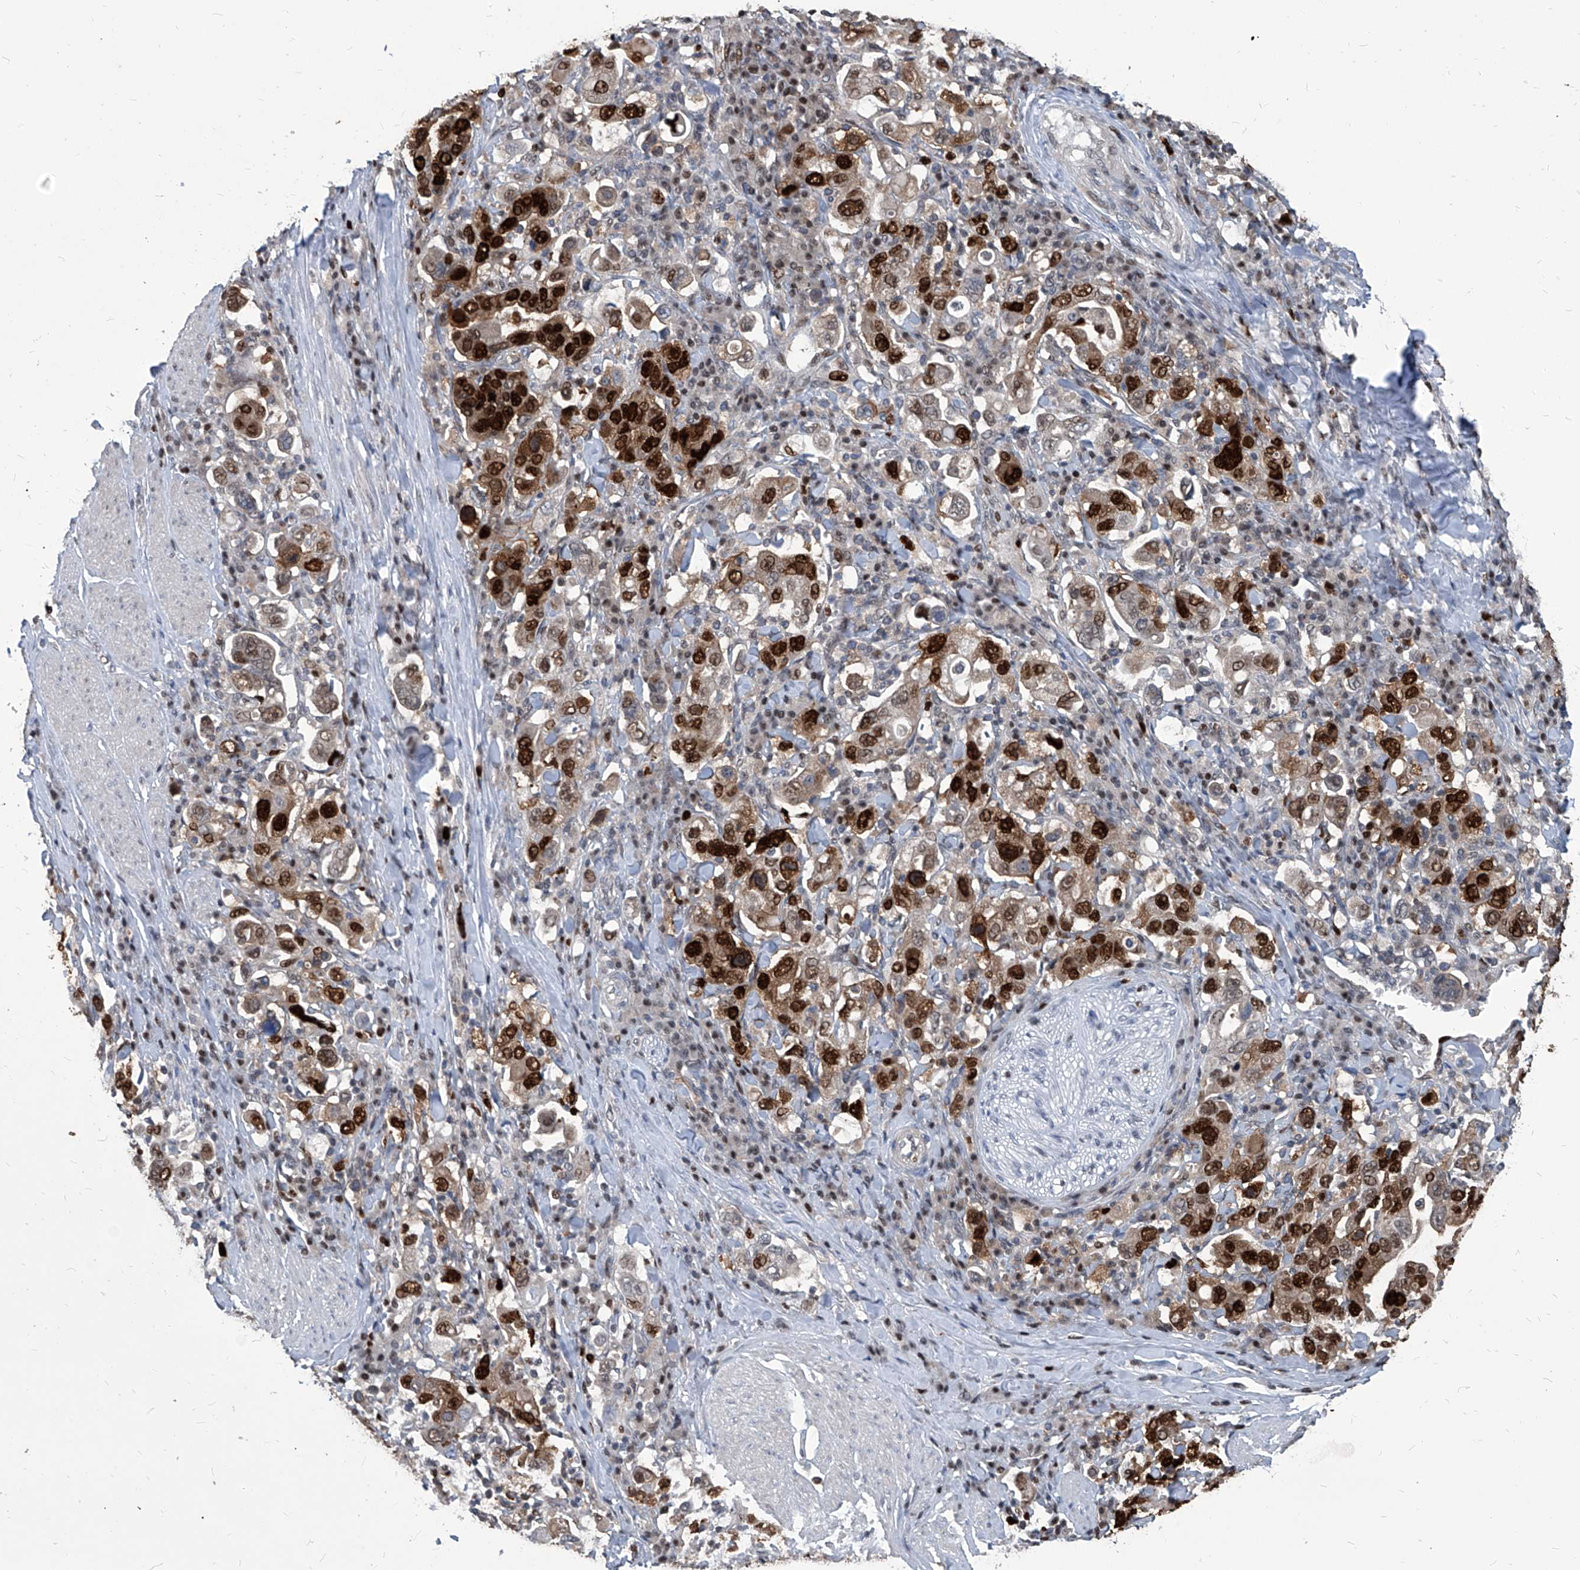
{"staining": {"intensity": "strong", "quantity": "25%-75%", "location": "nuclear"}, "tissue": "stomach cancer", "cell_type": "Tumor cells", "image_type": "cancer", "snomed": [{"axis": "morphology", "description": "Adenocarcinoma, NOS"}, {"axis": "topography", "description": "Stomach, upper"}], "caption": "Immunohistochemistry photomicrograph of stomach cancer stained for a protein (brown), which demonstrates high levels of strong nuclear staining in approximately 25%-75% of tumor cells.", "gene": "PCNA", "patient": {"sex": "male", "age": 62}}